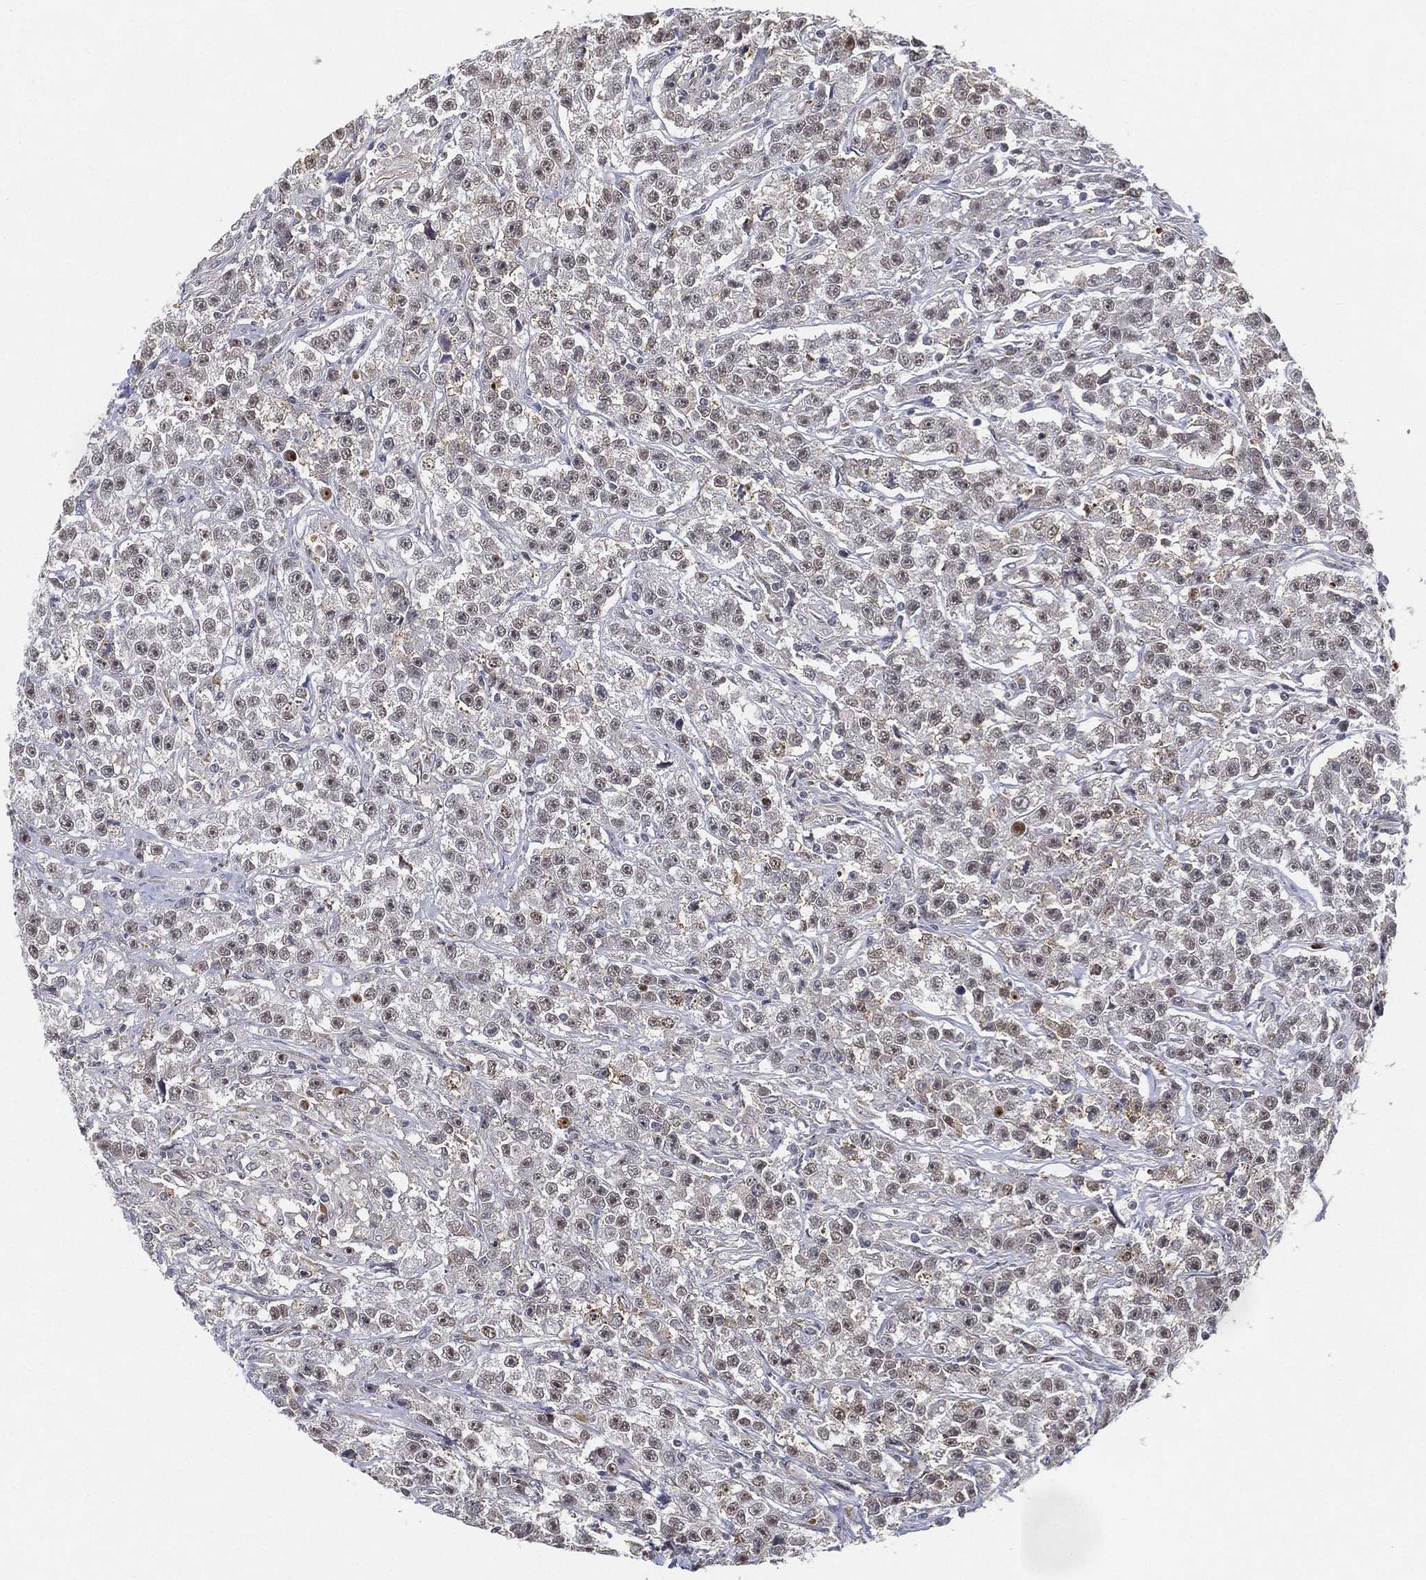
{"staining": {"intensity": "negative", "quantity": "none", "location": "none"}, "tissue": "testis cancer", "cell_type": "Tumor cells", "image_type": "cancer", "snomed": [{"axis": "morphology", "description": "Seminoma, NOS"}, {"axis": "topography", "description": "Testis"}], "caption": "The micrograph exhibits no staining of tumor cells in seminoma (testis). (DAB immunohistochemistry (IHC) with hematoxylin counter stain).", "gene": "PPP1R16B", "patient": {"sex": "male", "age": 59}}